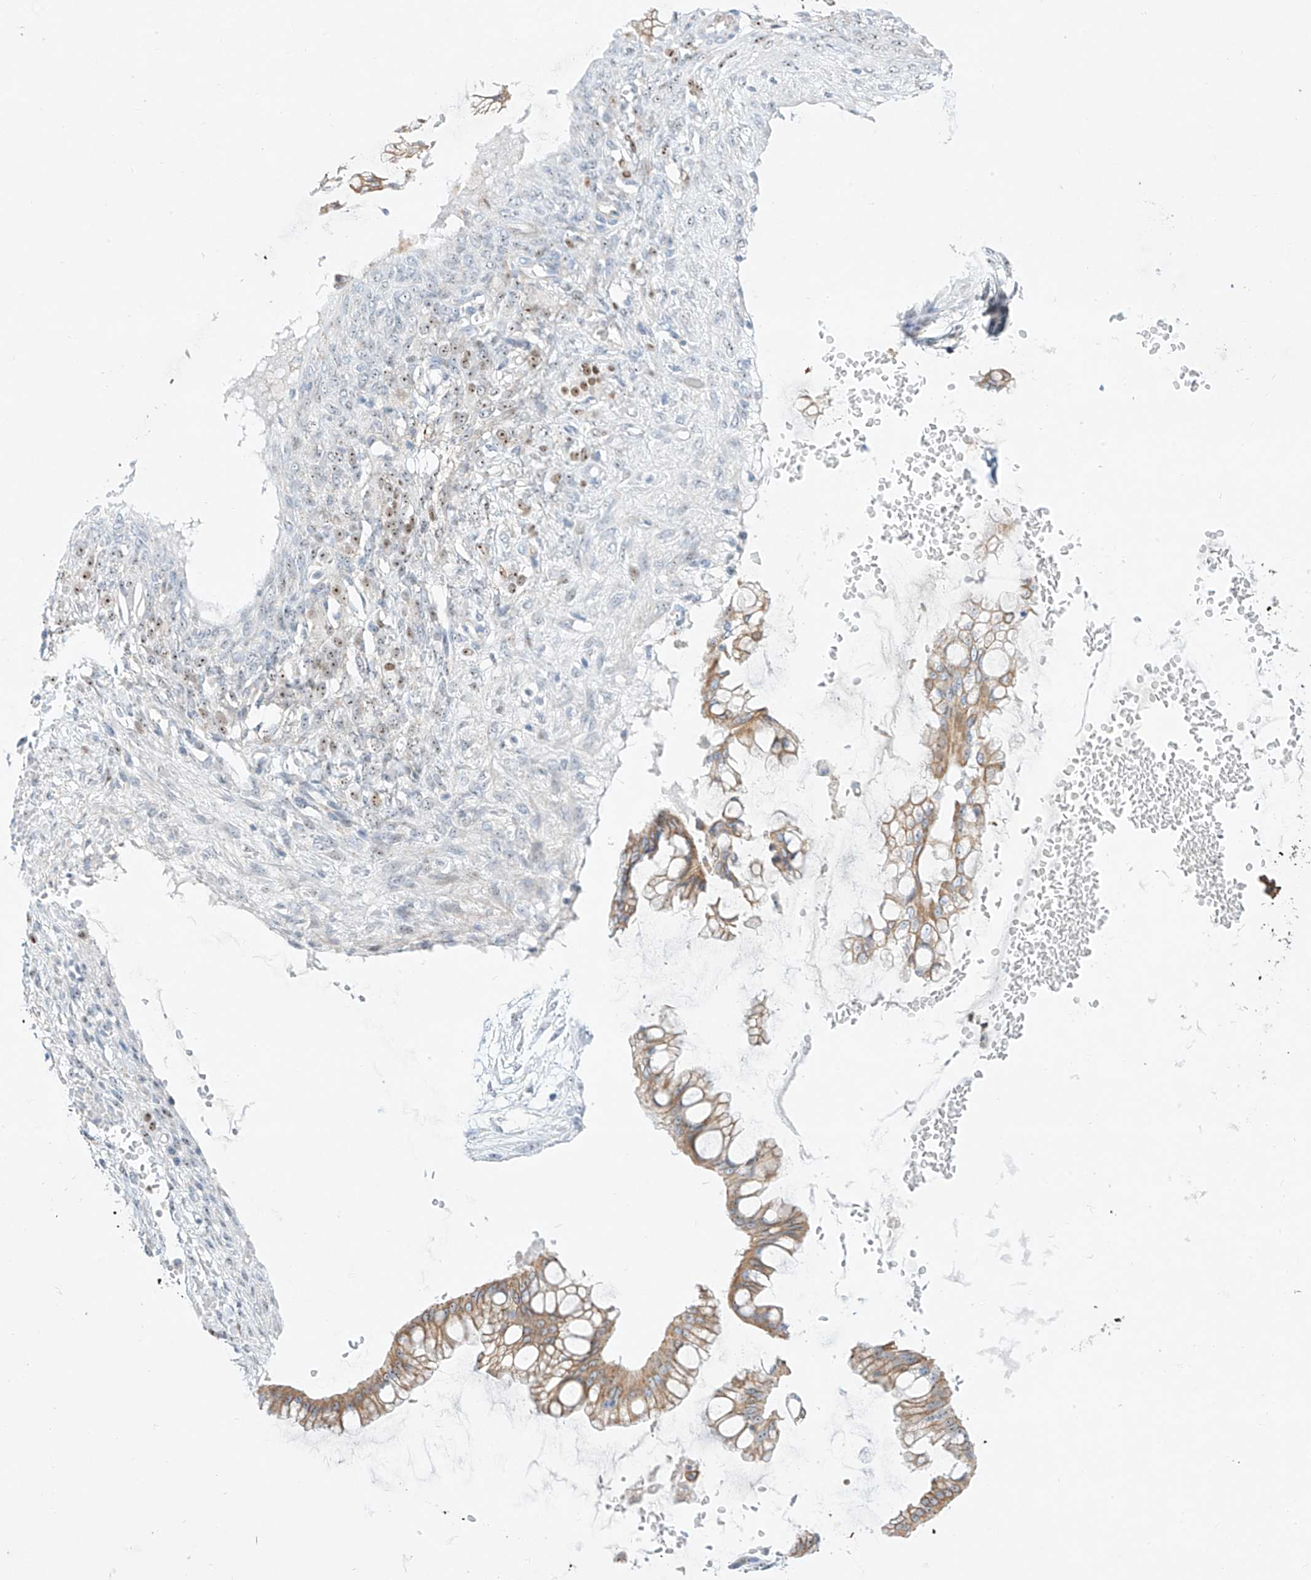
{"staining": {"intensity": "moderate", "quantity": ">75%", "location": "cytoplasmic/membranous"}, "tissue": "ovarian cancer", "cell_type": "Tumor cells", "image_type": "cancer", "snomed": [{"axis": "morphology", "description": "Cystadenocarcinoma, mucinous, NOS"}, {"axis": "topography", "description": "Ovary"}], "caption": "Immunohistochemical staining of ovarian cancer (mucinous cystadenocarcinoma) demonstrates medium levels of moderate cytoplasmic/membranous expression in about >75% of tumor cells. The protein is shown in brown color, while the nuclei are stained blue.", "gene": "SNU13", "patient": {"sex": "female", "age": 73}}